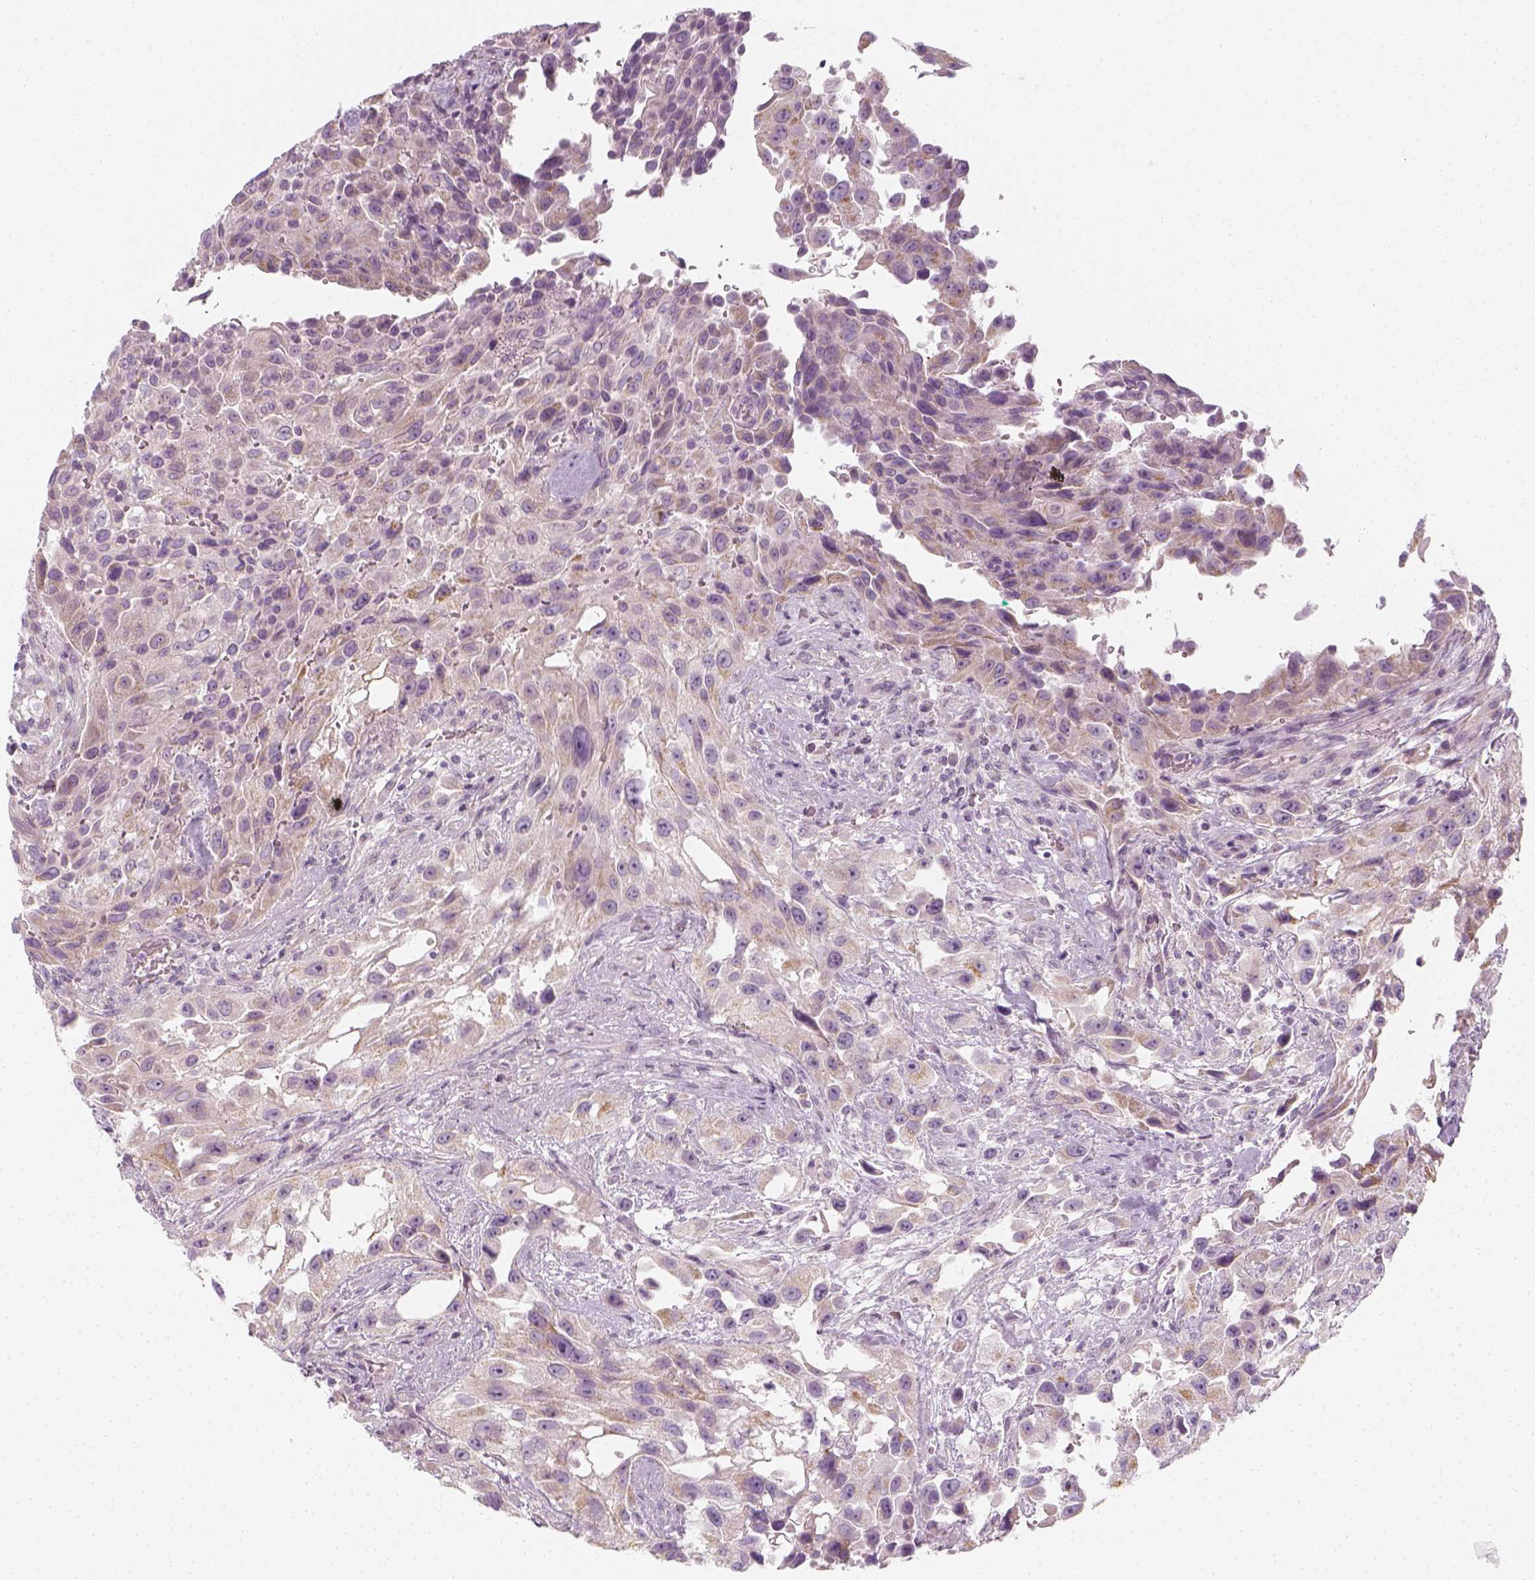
{"staining": {"intensity": "weak", "quantity": "<25%", "location": "cytoplasmic/membranous"}, "tissue": "urothelial cancer", "cell_type": "Tumor cells", "image_type": "cancer", "snomed": [{"axis": "morphology", "description": "Urothelial carcinoma, High grade"}, {"axis": "topography", "description": "Urinary bladder"}], "caption": "This is an IHC image of high-grade urothelial carcinoma. There is no positivity in tumor cells.", "gene": "PRAME", "patient": {"sex": "male", "age": 79}}